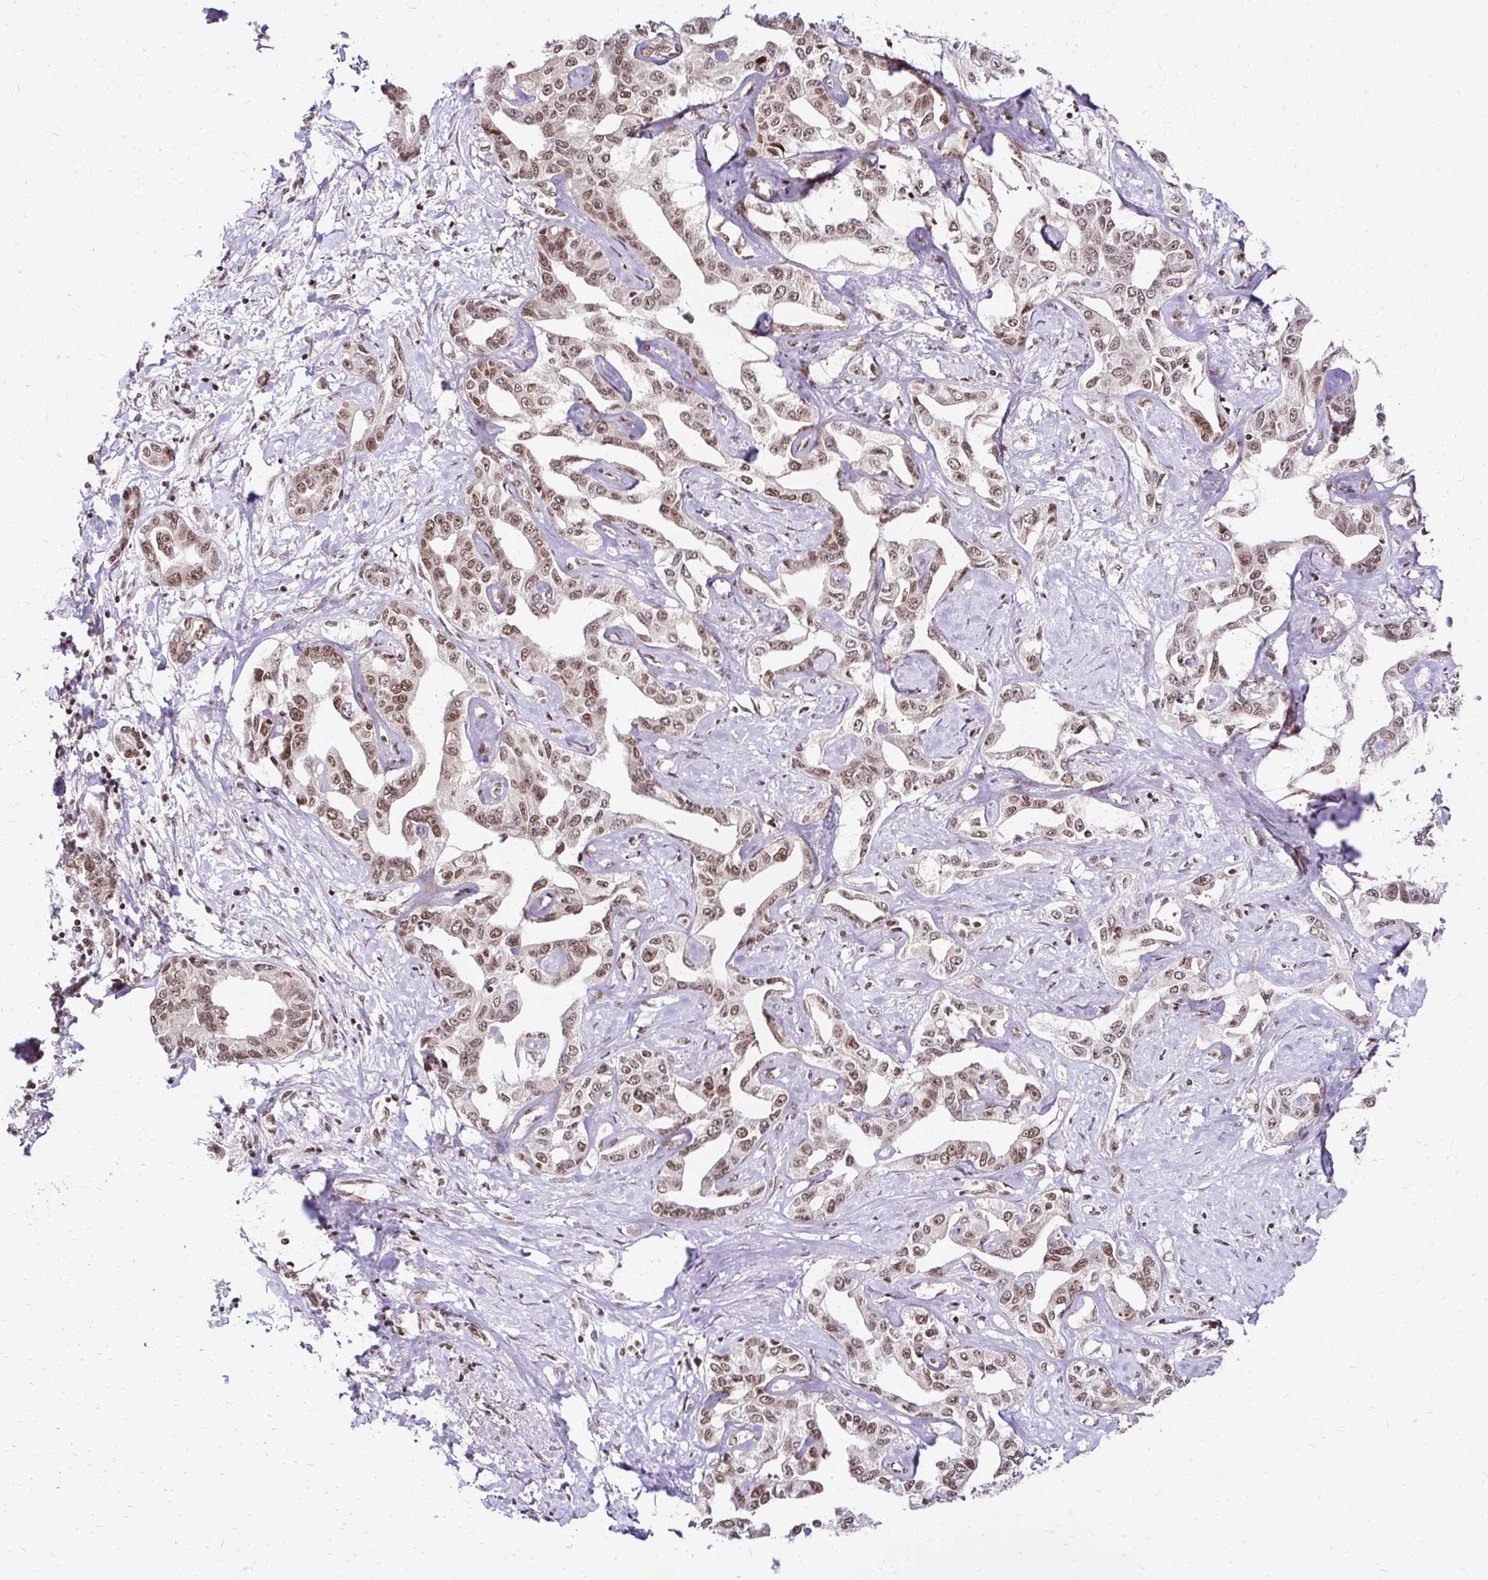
{"staining": {"intensity": "moderate", "quantity": ">75%", "location": "nuclear"}, "tissue": "liver cancer", "cell_type": "Tumor cells", "image_type": "cancer", "snomed": [{"axis": "morphology", "description": "Cholangiocarcinoma"}, {"axis": "topography", "description": "Liver"}], "caption": "An image of human liver cancer stained for a protein demonstrates moderate nuclear brown staining in tumor cells.", "gene": "GLYR1", "patient": {"sex": "male", "age": 59}}